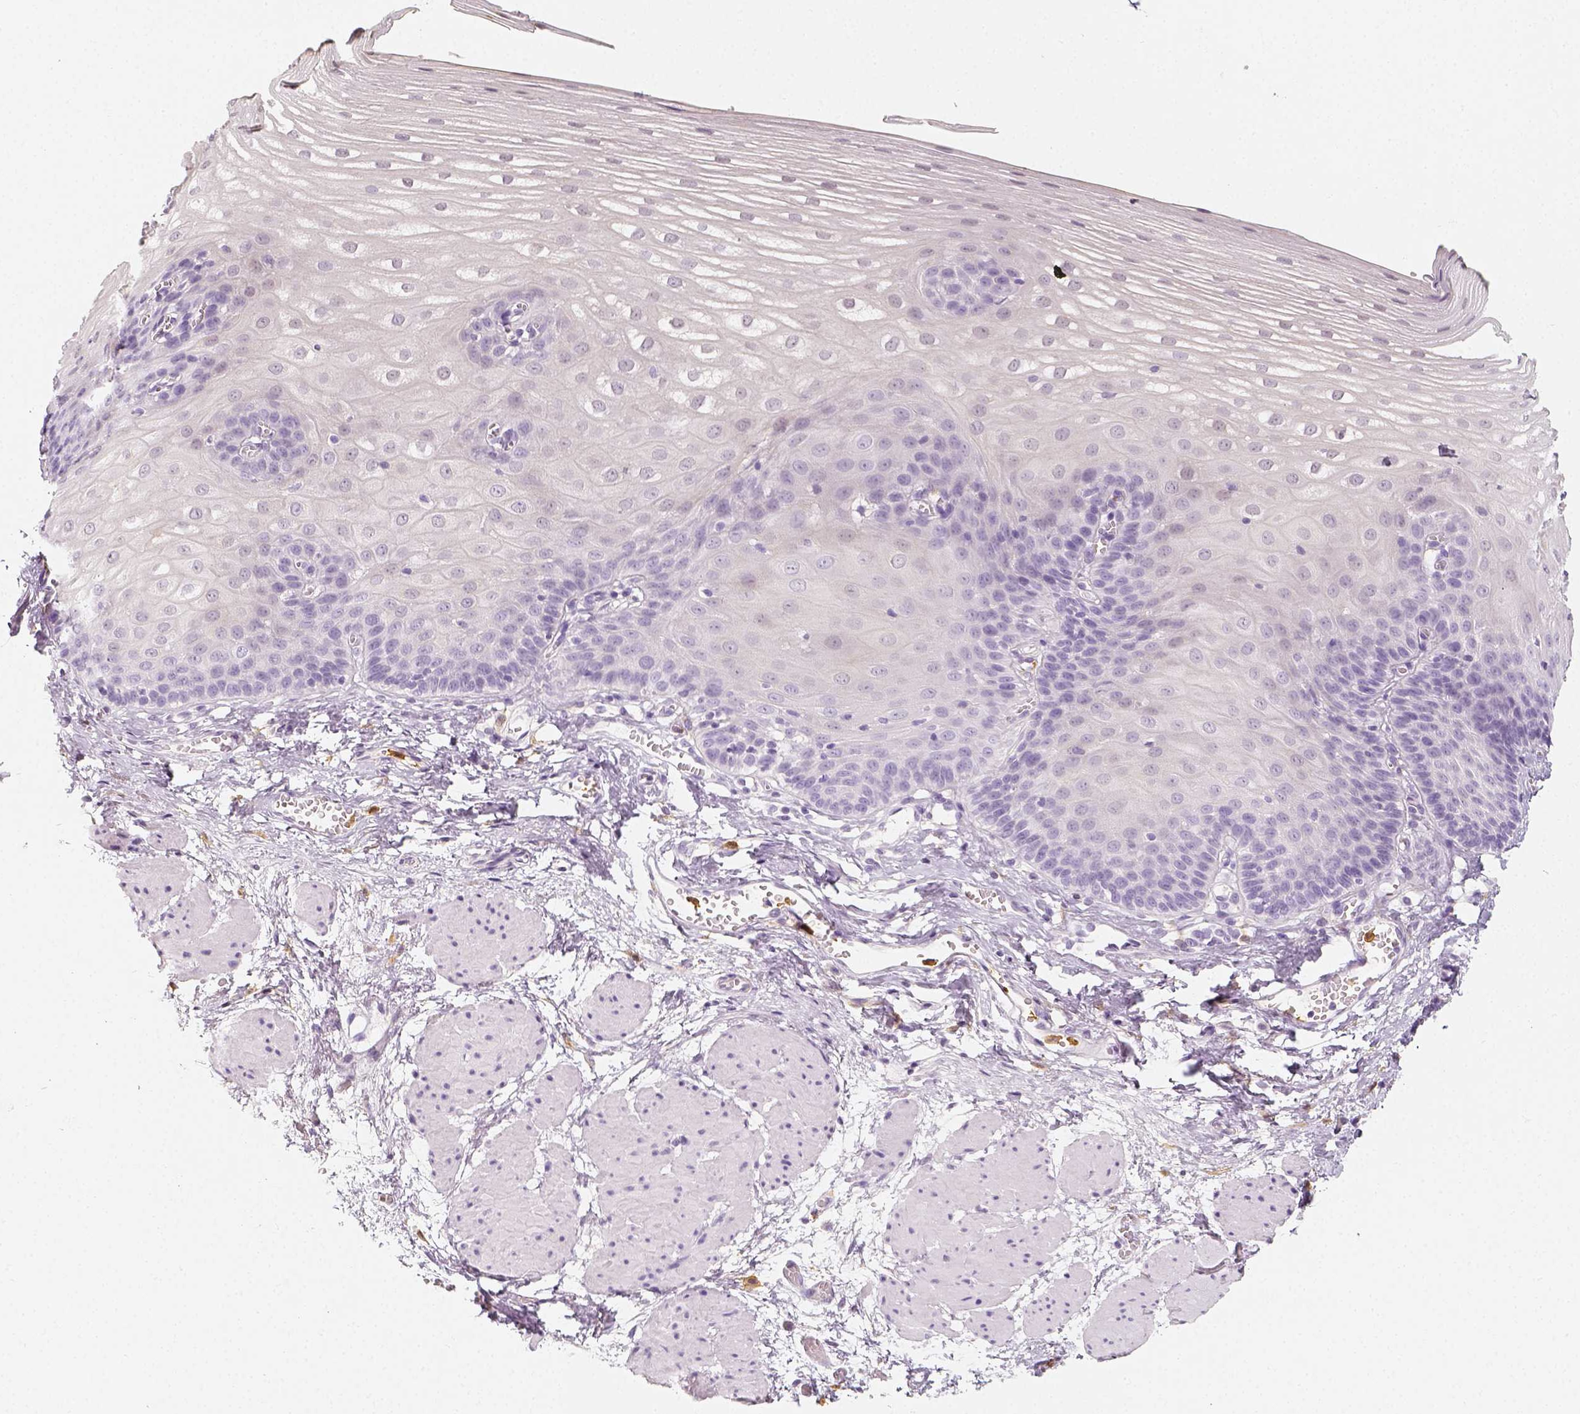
{"staining": {"intensity": "negative", "quantity": "none", "location": "none"}, "tissue": "esophagus", "cell_type": "Squamous epithelial cells", "image_type": "normal", "snomed": [{"axis": "morphology", "description": "Normal tissue, NOS"}, {"axis": "topography", "description": "Esophagus"}], "caption": "Immunohistochemistry (IHC) micrograph of benign esophagus: human esophagus stained with DAB displays no significant protein positivity in squamous epithelial cells.", "gene": "NECAB2", "patient": {"sex": "male", "age": 62}}